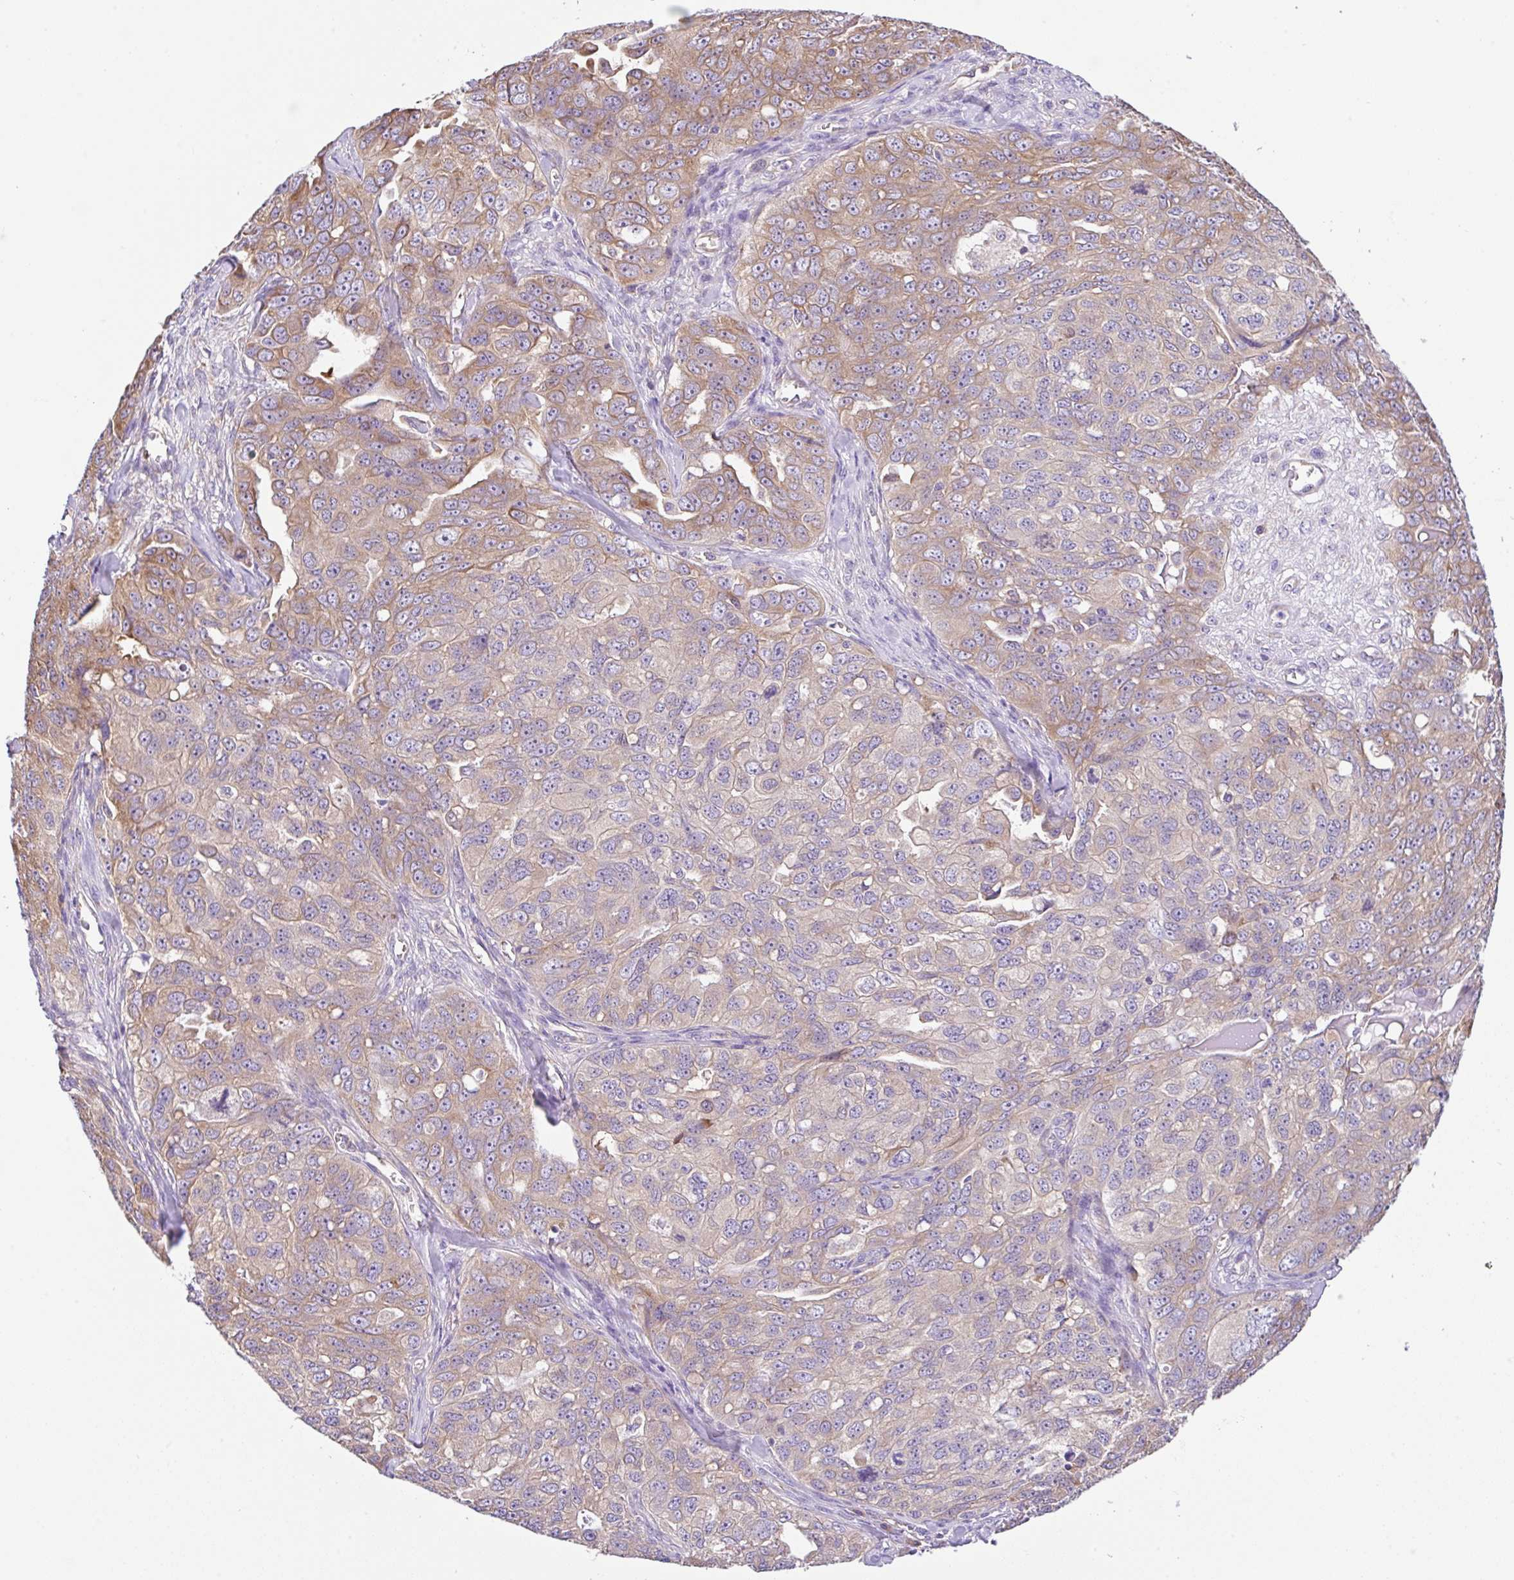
{"staining": {"intensity": "moderate", "quantity": "25%-75%", "location": "cytoplasmic/membranous"}, "tissue": "ovarian cancer", "cell_type": "Tumor cells", "image_type": "cancer", "snomed": [{"axis": "morphology", "description": "Carcinoma, endometroid"}, {"axis": "topography", "description": "Ovary"}], "caption": "Ovarian cancer (endometroid carcinoma) was stained to show a protein in brown. There is medium levels of moderate cytoplasmic/membranous expression in about 25%-75% of tumor cells. The protein of interest is shown in brown color, while the nuclei are stained blue.", "gene": "GFPT2", "patient": {"sex": "female", "age": 70}}